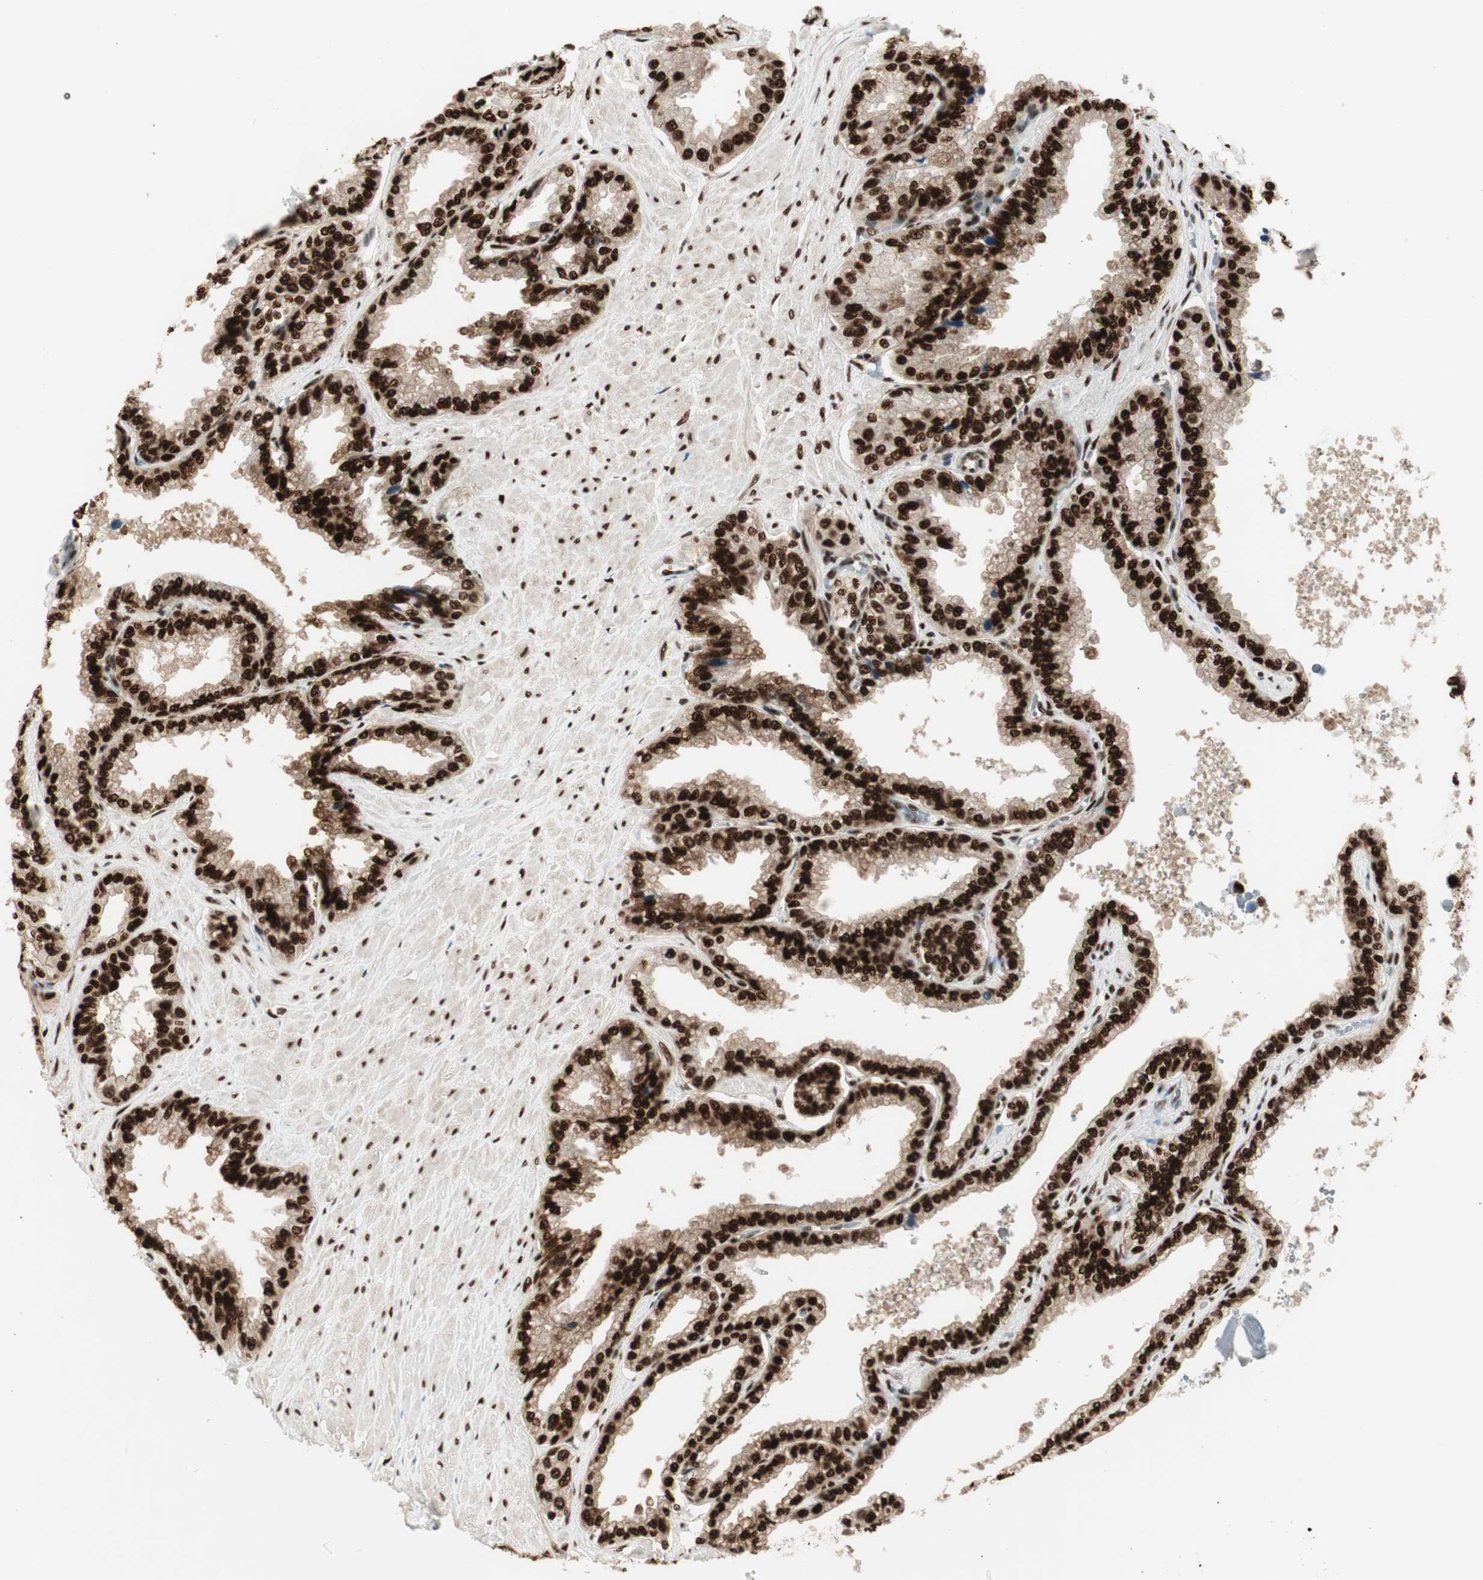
{"staining": {"intensity": "strong", "quantity": ">75%", "location": "nuclear"}, "tissue": "seminal vesicle", "cell_type": "Glandular cells", "image_type": "normal", "snomed": [{"axis": "morphology", "description": "Normal tissue, NOS"}, {"axis": "topography", "description": "Seminal veicle"}], "caption": "This is a photomicrograph of IHC staining of normal seminal vesicle, which shows strong expression in the nuclear of glandular cells.", "gene": "HEXIM1", "patient": {"sex": "male", "age": 46}}